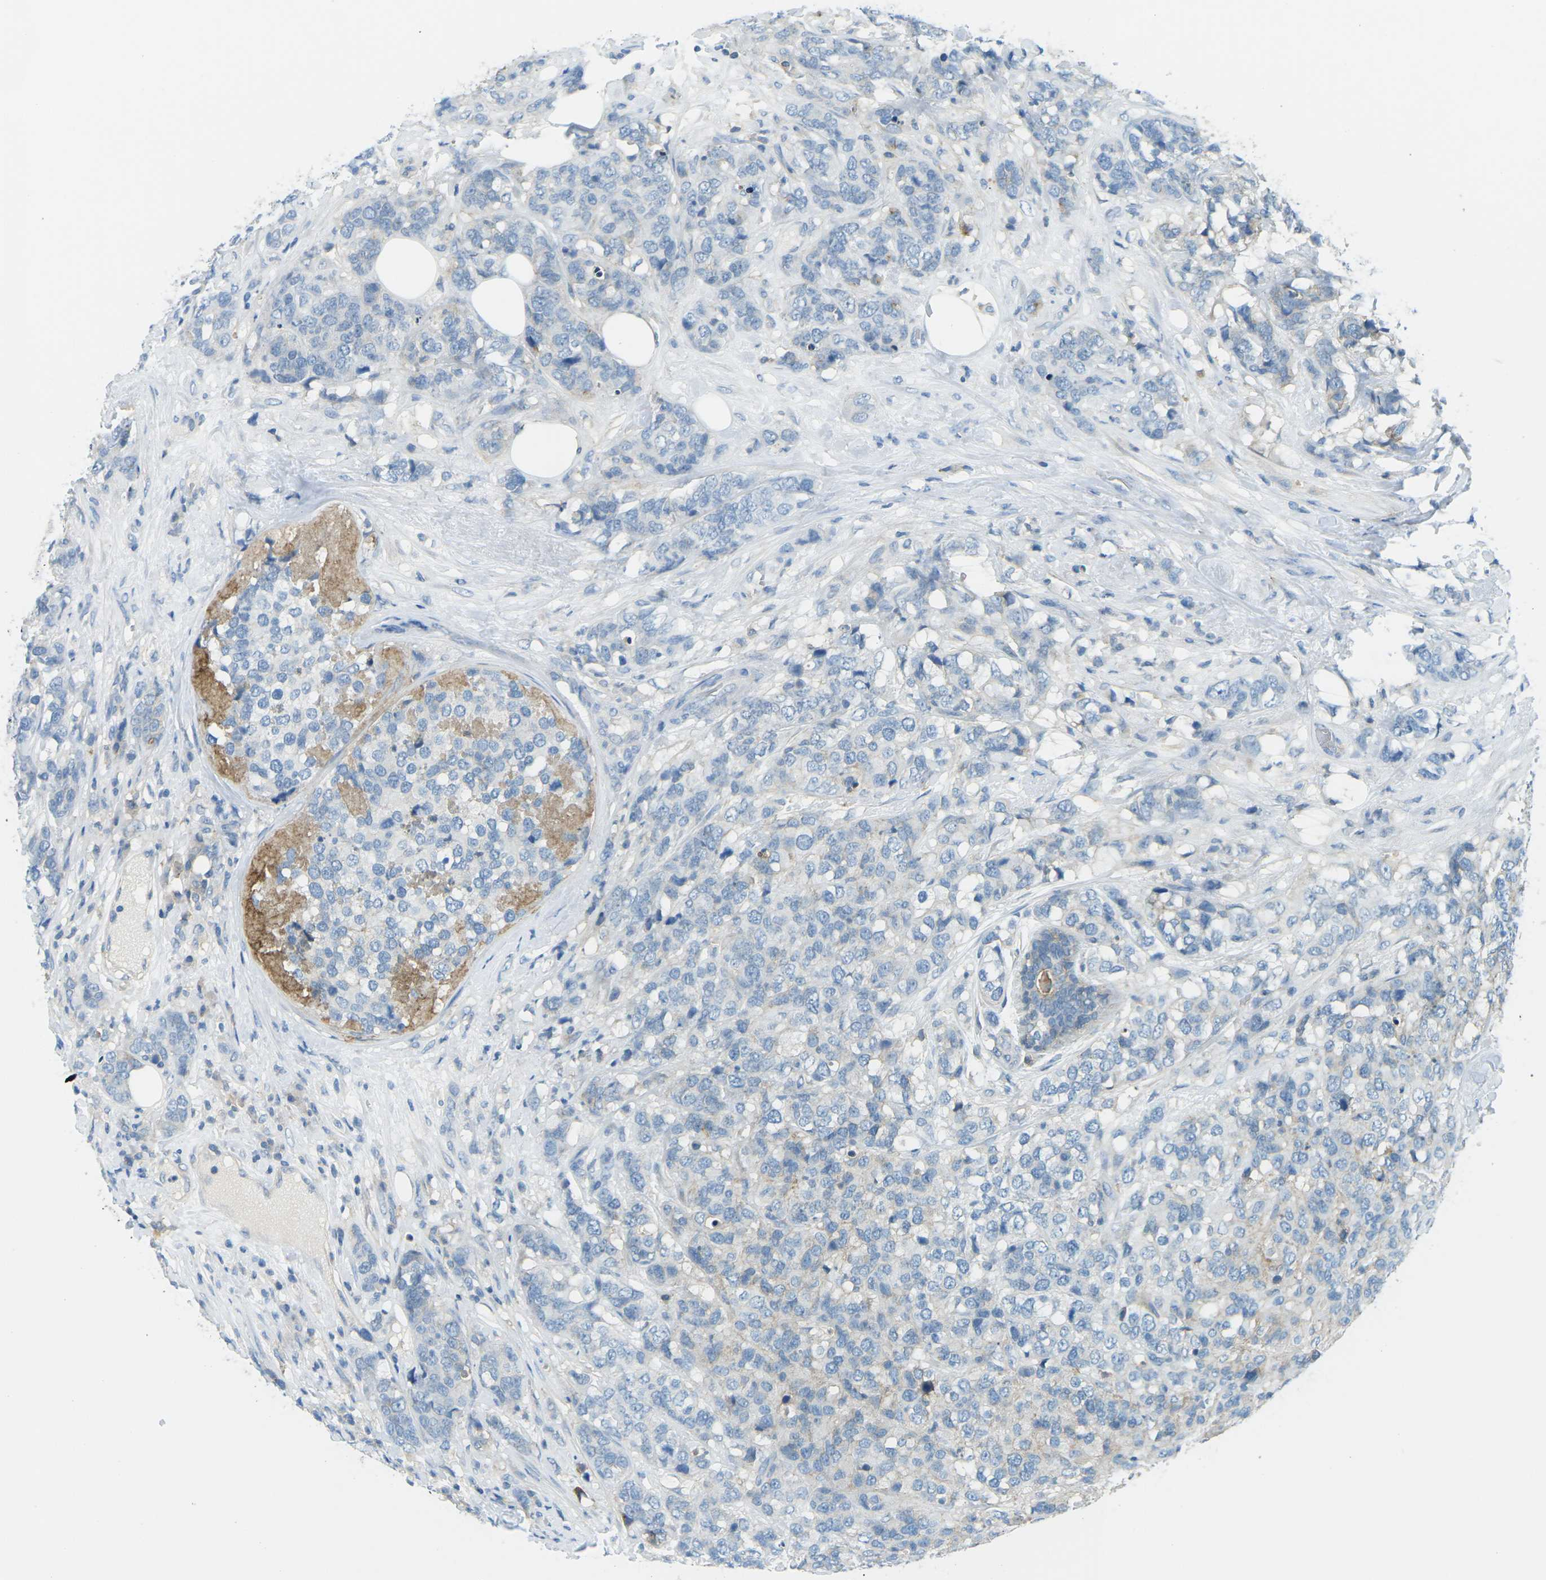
{"staining": {"intensity": "negative", "quantity": "none", "location": "none"}, "tissue": "breast cancer", "cell_type": "Tumor cells", "image_type": "cancer", "snomed": [{"axis": "morphology", "description": "Lobular carcinoma"}, {"axis": "topography", "description": "Breast"}], "caption": "Histopathology image shows no protein staining in tumor cells of lobular carcinoma (breast) tissue. (Immunohistochemistry, brightfield microscopy, high magnification).", "gene": "CD47", "patient": {"sex": "female", "age": 59}}